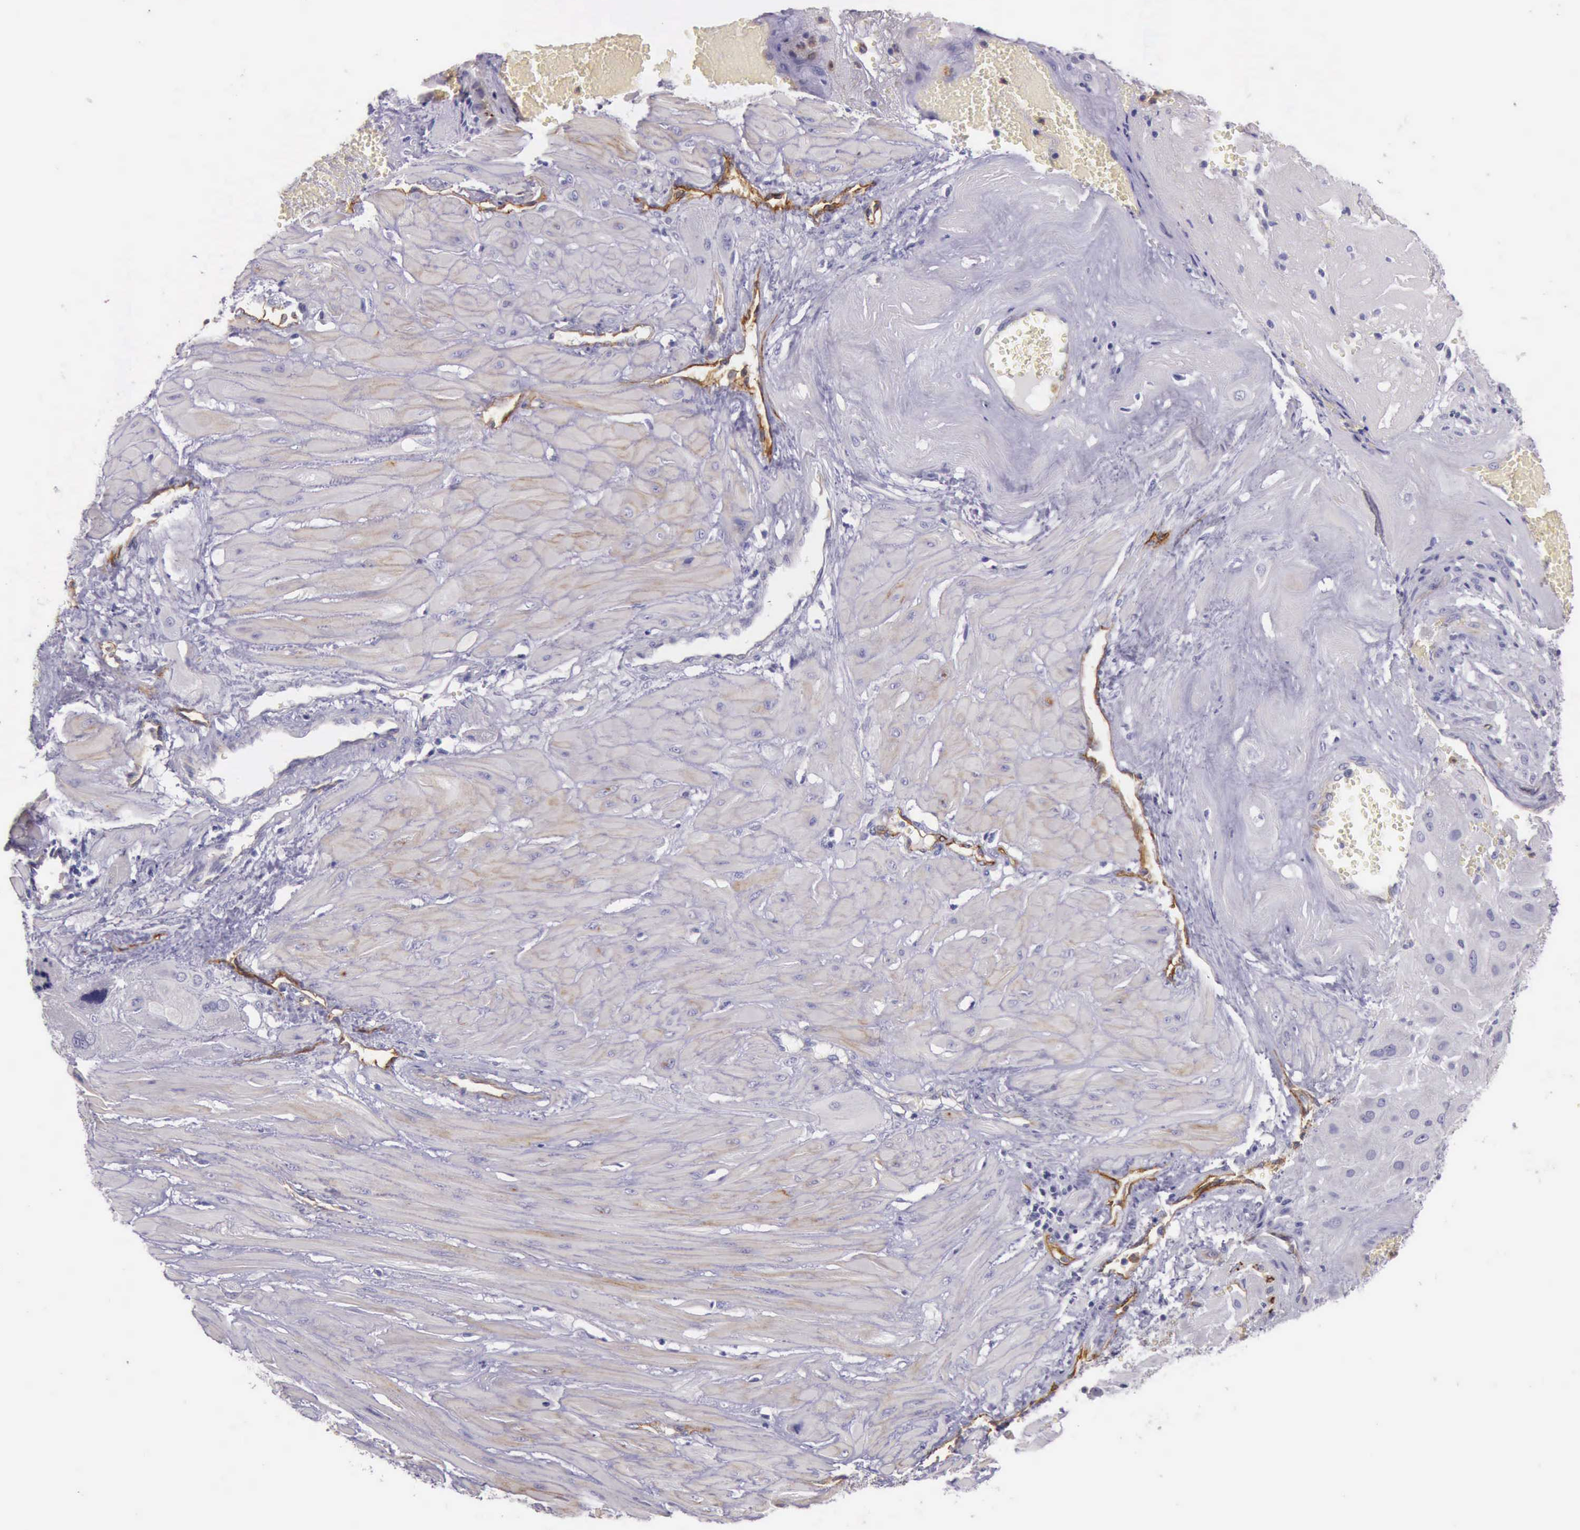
{"staining": {"intensity": "moderate", "quantity": "<25%", "location": "cytoplasmic/membranous"}, "tissue": "cervical cancer", "cell_type": "Tumor cells", "image_type": "cancer", "snomed": [{"axis": "morphology", "description": "Squamous cell carcinoma, NOS"}, {"axis": "topography", "description": "Cervix"}], "caption": "The immunohistochemical stain shows moderate cytoplasmic/membranous expression in tumor cells of cervical squamous cell carcinoma tissue. (DAB = brown stain, brightfield microscopy at high magnification).", "gene": "TCEANC", "patient": {"sex": "female", "age": 34}}